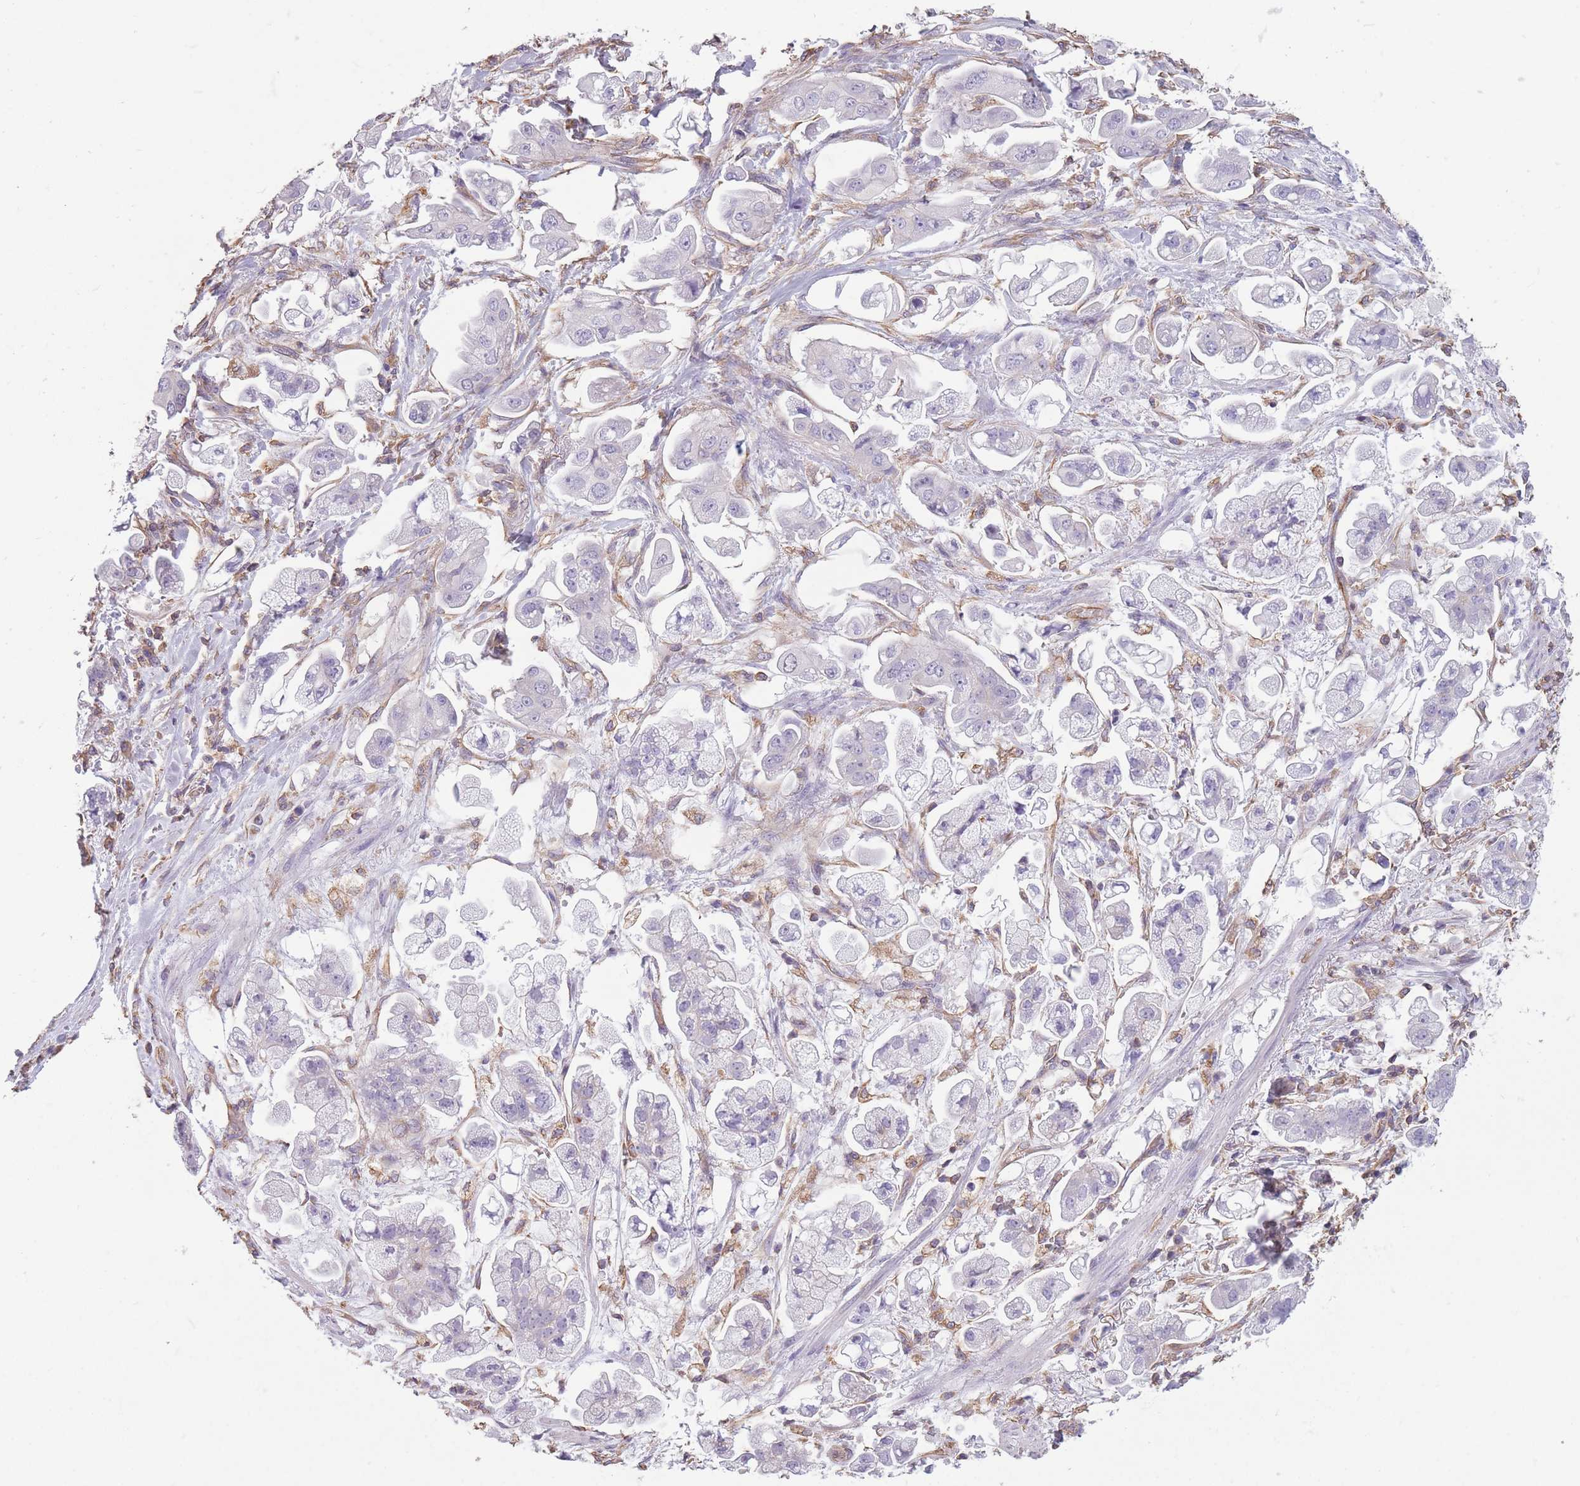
{"staining": {"intensity": "negative", "quantity": "none", "location": "none"}, "tissue": "stomach cancer", "cell_type": "Tumor cells", "image_type": "cancer", "snomed": [{"axis": "morphology", "description": "Adenocarcinoma, NOS"}, {"axis": "topography", "description": "Stomach"}], "caption": "Immunohistochemistry of adenocarcinoma (stomach) shows no expression in tumor cells.", "gene": "ADD1", "patient": {"sex": "male", "age": 62}}